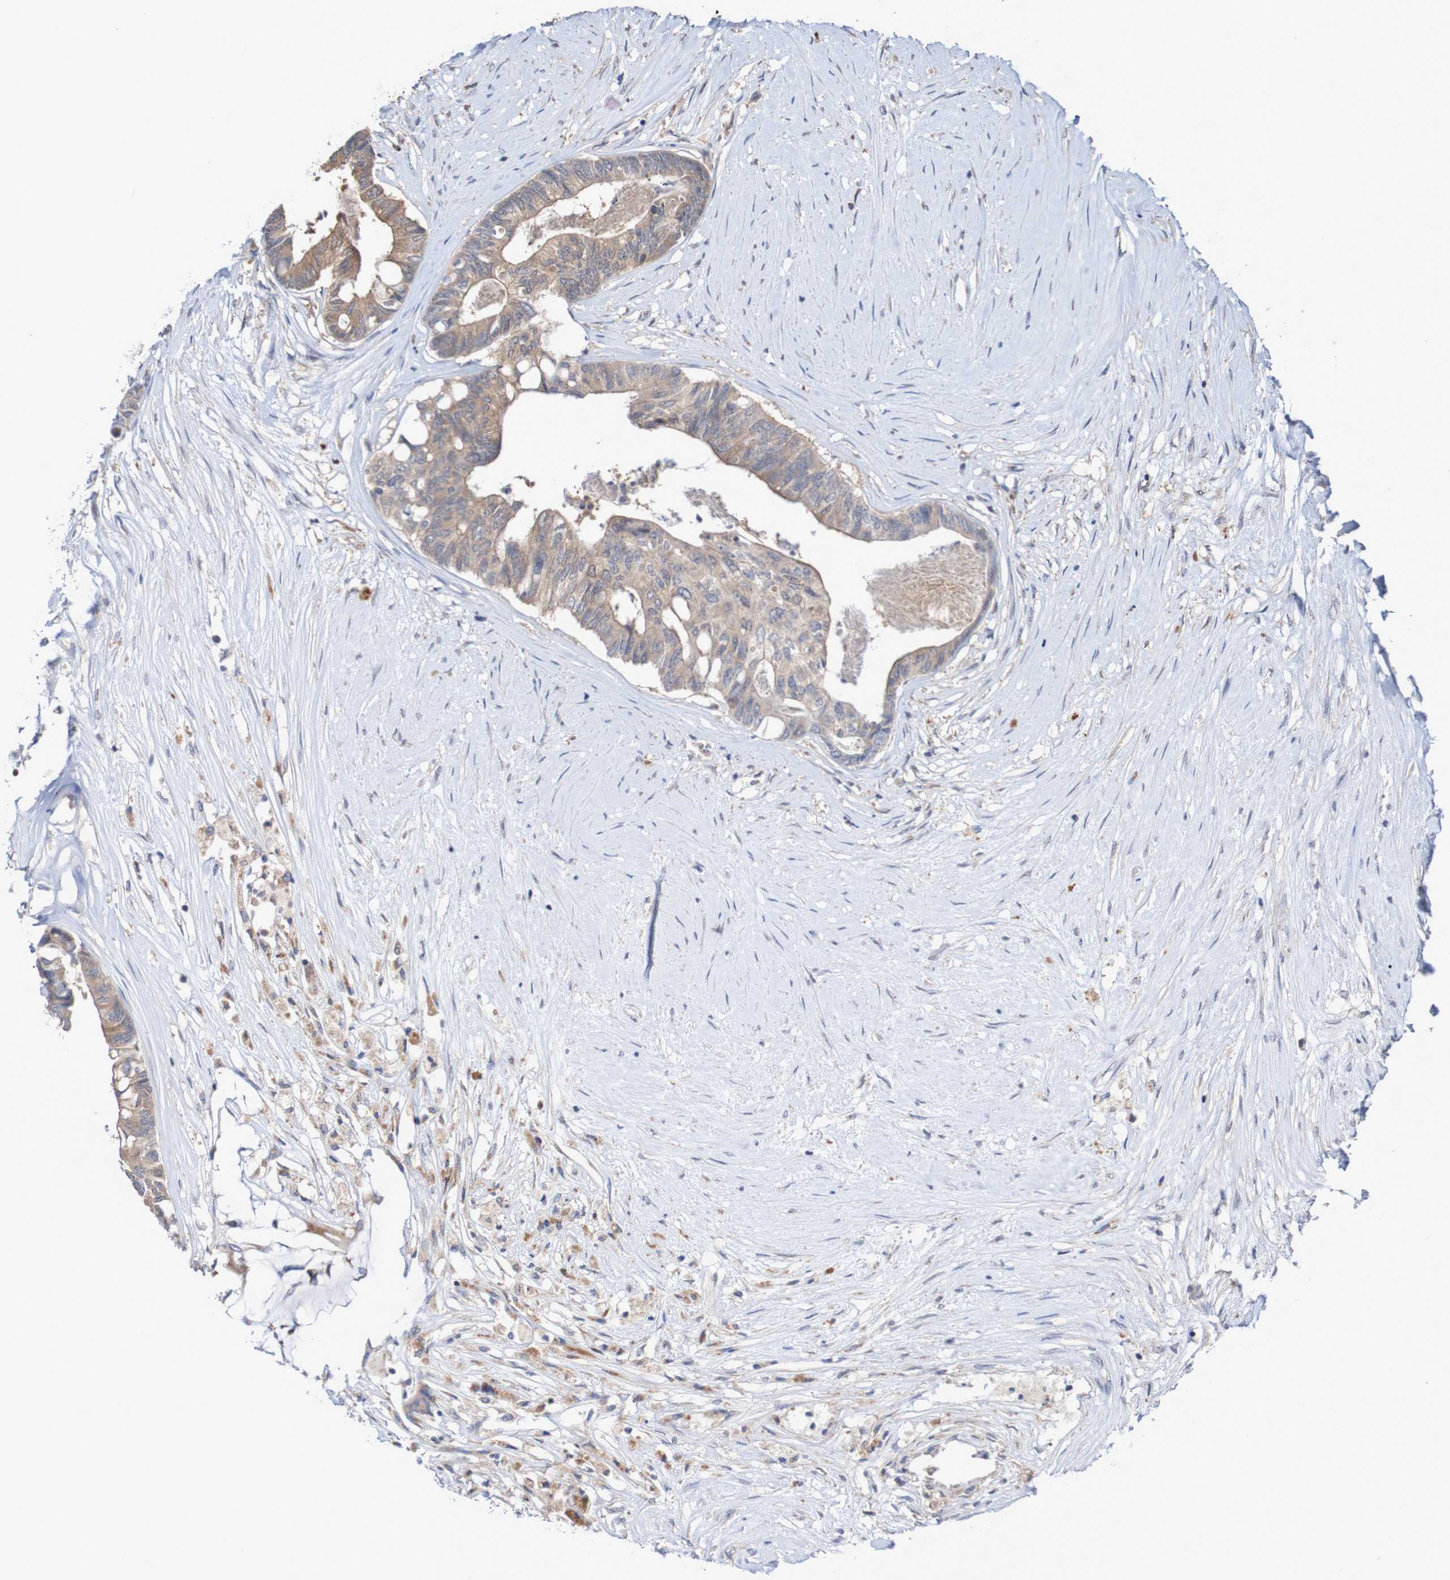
{"staining": {"intensity": "weak", "quantity": ">75%", "location": "cytoplasmic/membranous"}, "tissue": "colorectal cancer", "cell_type": "Tumor cells", "image_type": "cancer", "snomed": [{"axis": "morphology", "description": "Adenocarcinoma, NOS"}, {"axis": "topography", "description": "Rectum"}], "caption": "A brown stain highlights weak cytoplasmic/membranous expression of a protein in colorectal cancer (adenocarcinoma) tumor cells.", "gene": "PHPT1", "patient": {"sex": "male", "age": 63}}